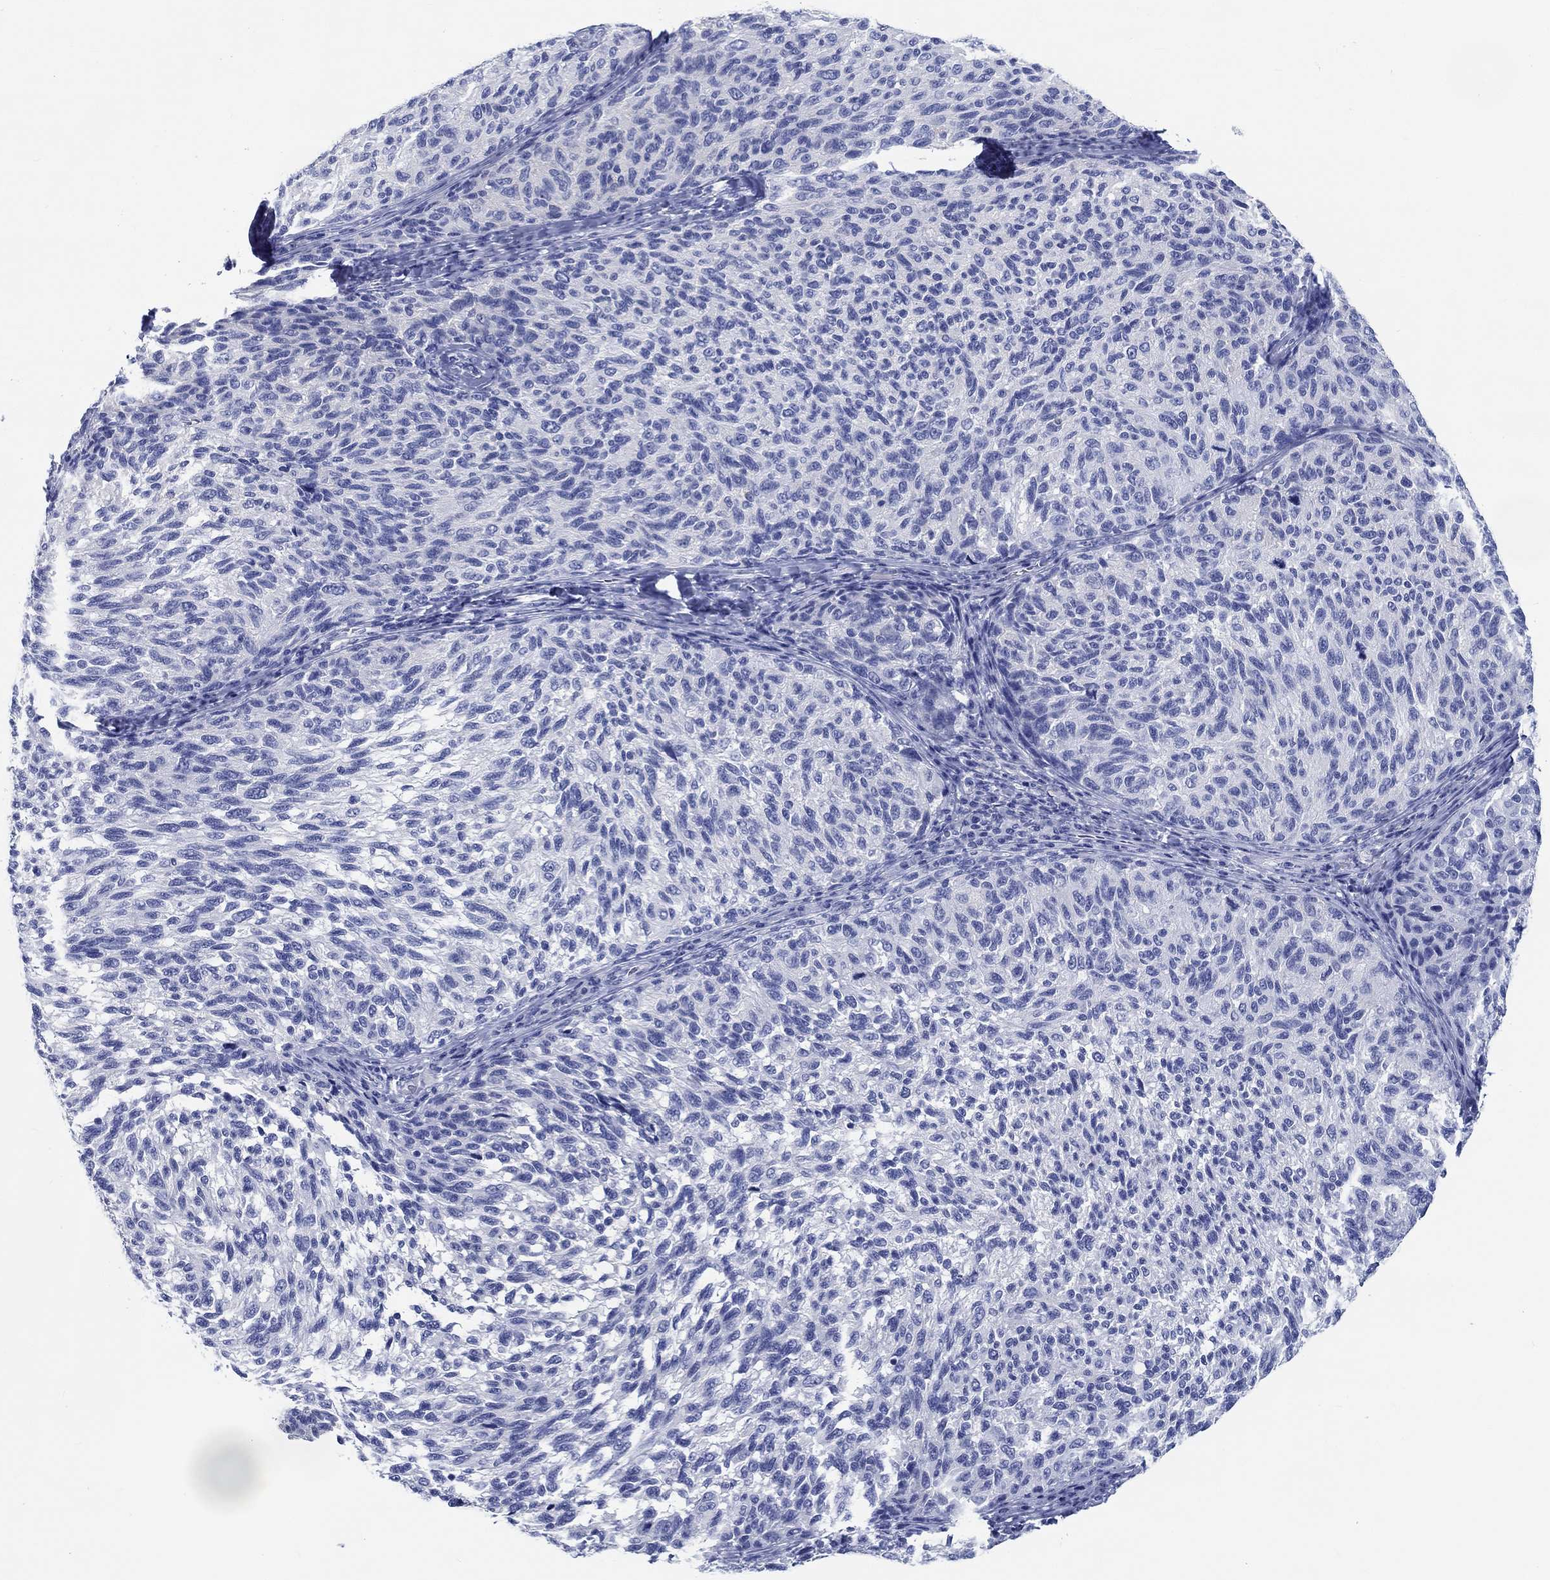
{"staining": {"intensity": "negative", "quantity": "none", "location": "none"}, "tissue": "melanoma", "cell_type": "Tumor cells", "image_type": "cancer", "snomed": [{"axis": "morphology", "description": "Malignant melanoma, NOS"}, {"axis": "topography", "description": "Skin"}], "caption": "Malignant melanoma was stained to show a protein in brown. There is no significant staining in tumor cells. (Stains: DAB (3,3'-diaminobenzidine) IHC with hematoxylin counter stain, Microscopy: brightfield microscopy at high magnification).", "gene": "FBXO2", "patient": {"sex": "female", "age": 73}}